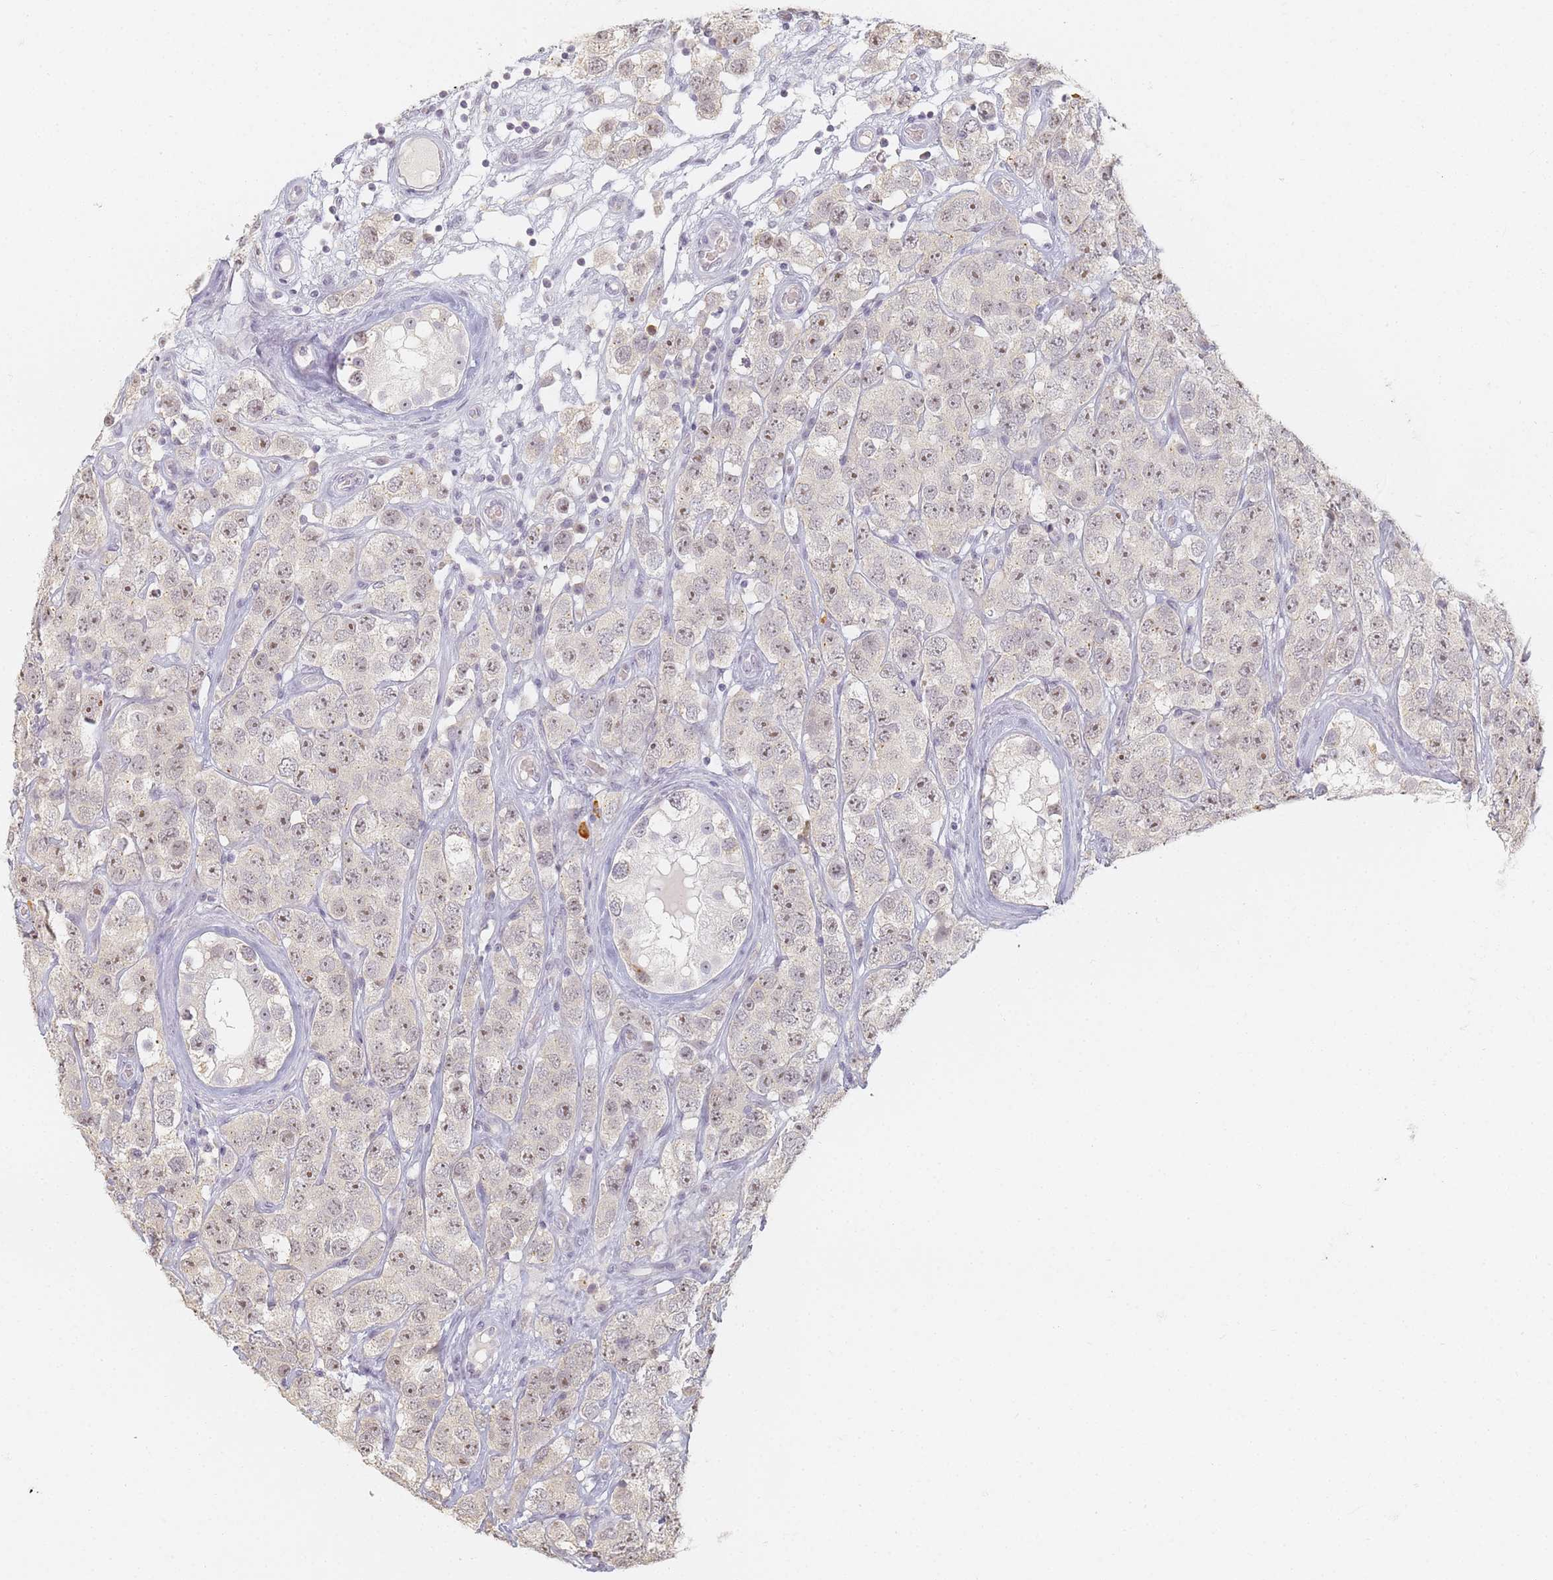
{"staining": {"intensity": "weak", "quantity": "25%-75%", "location": "nuclear"}, "tissue": "testis cancer", "cell_type": "Tumor cells", "image_type": "cancer", "snomed": [{"axis": "morphology", "description": "Seminoma, NOS"}, {"axis": "topography", "description": "Testis"}], "caption": "A brown stain labels weak nuclear expression of a protein in human testis cancer tumor cells.", "gene": "SLC38A9", "patient": {"sex": "male", "age": 28}}